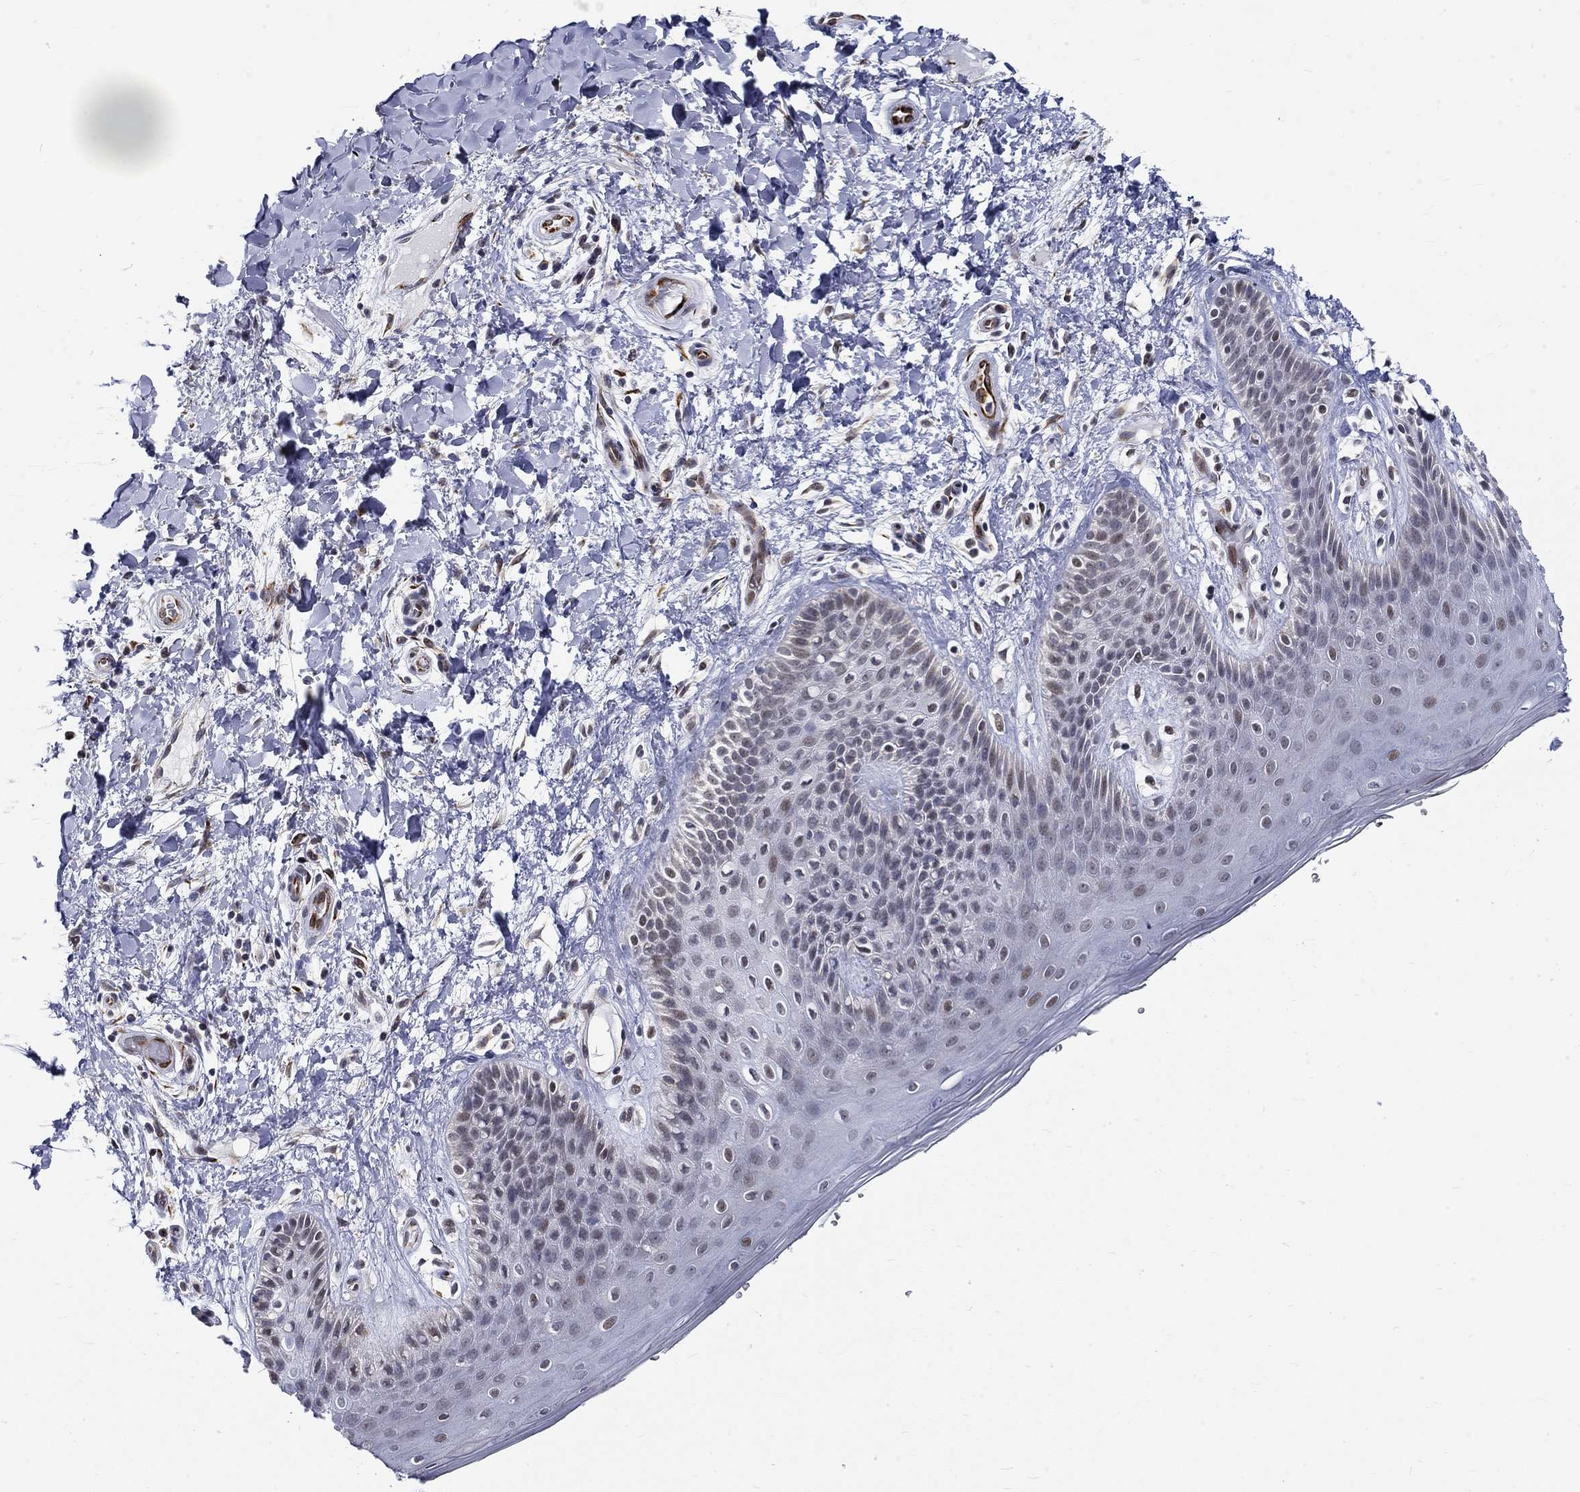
{"staining": {"intensity": "moderate", "quantity": "<25%", "location": "nuclear"}, "tissue": "skin", "cell_type": "Epidermal cells", "image_type": "normal", "snomed": [{"axis": "morphology", "description": "Normal tissue, NOS"}, {"axis": "topography", "description": "Anal"}], "caption": "An image showing moderate nuclear expression in about <25% of epidermal cells in unremarkable skin, as visualized by brown immunohistochemical staining.", "gene": "ST6GALNAC1", "patient": {"sex": "male", "age": 36}}